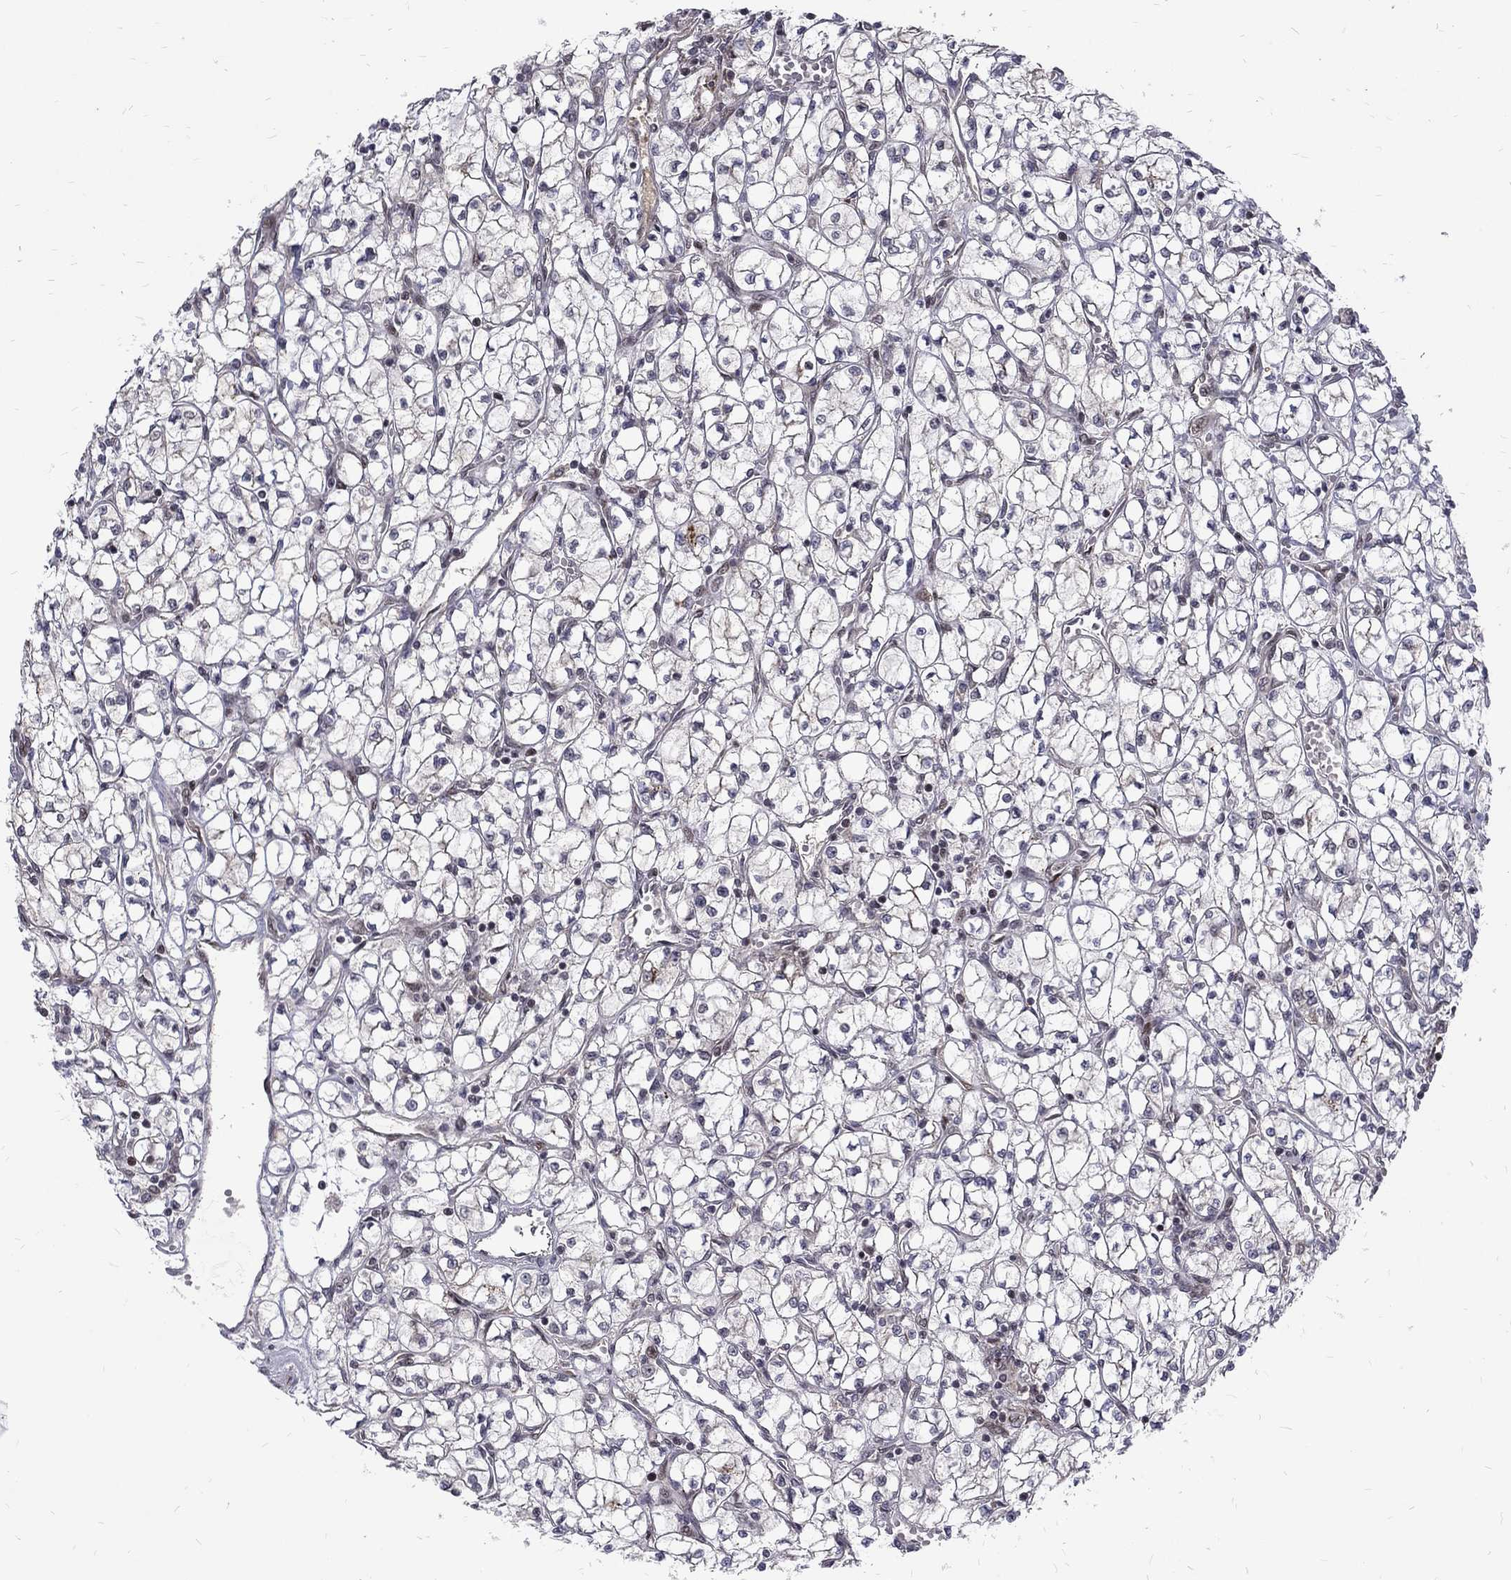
{"staining": {"intensity": "negative", "quantity": "none", "location": "none"}, "tissue": "renal cancer", "cell_type": "Tumor cells", "image_type": "cancer", "snomed": [{"axis": "morphology", "description": "Adenocarcinoma, NOS"}, {"axis": "topography", "description": "Kidney"}], "caption": "Immunohistochemical staining of renal adenocarcinoma demonstrates no significant positivity in tumor cells. (DAB immunohistochemistry (IHC) visualized using brightfield microscopy, high magnification).", "gene": "TCEAL1", "patient": {"sex": "female", "age": 64}}